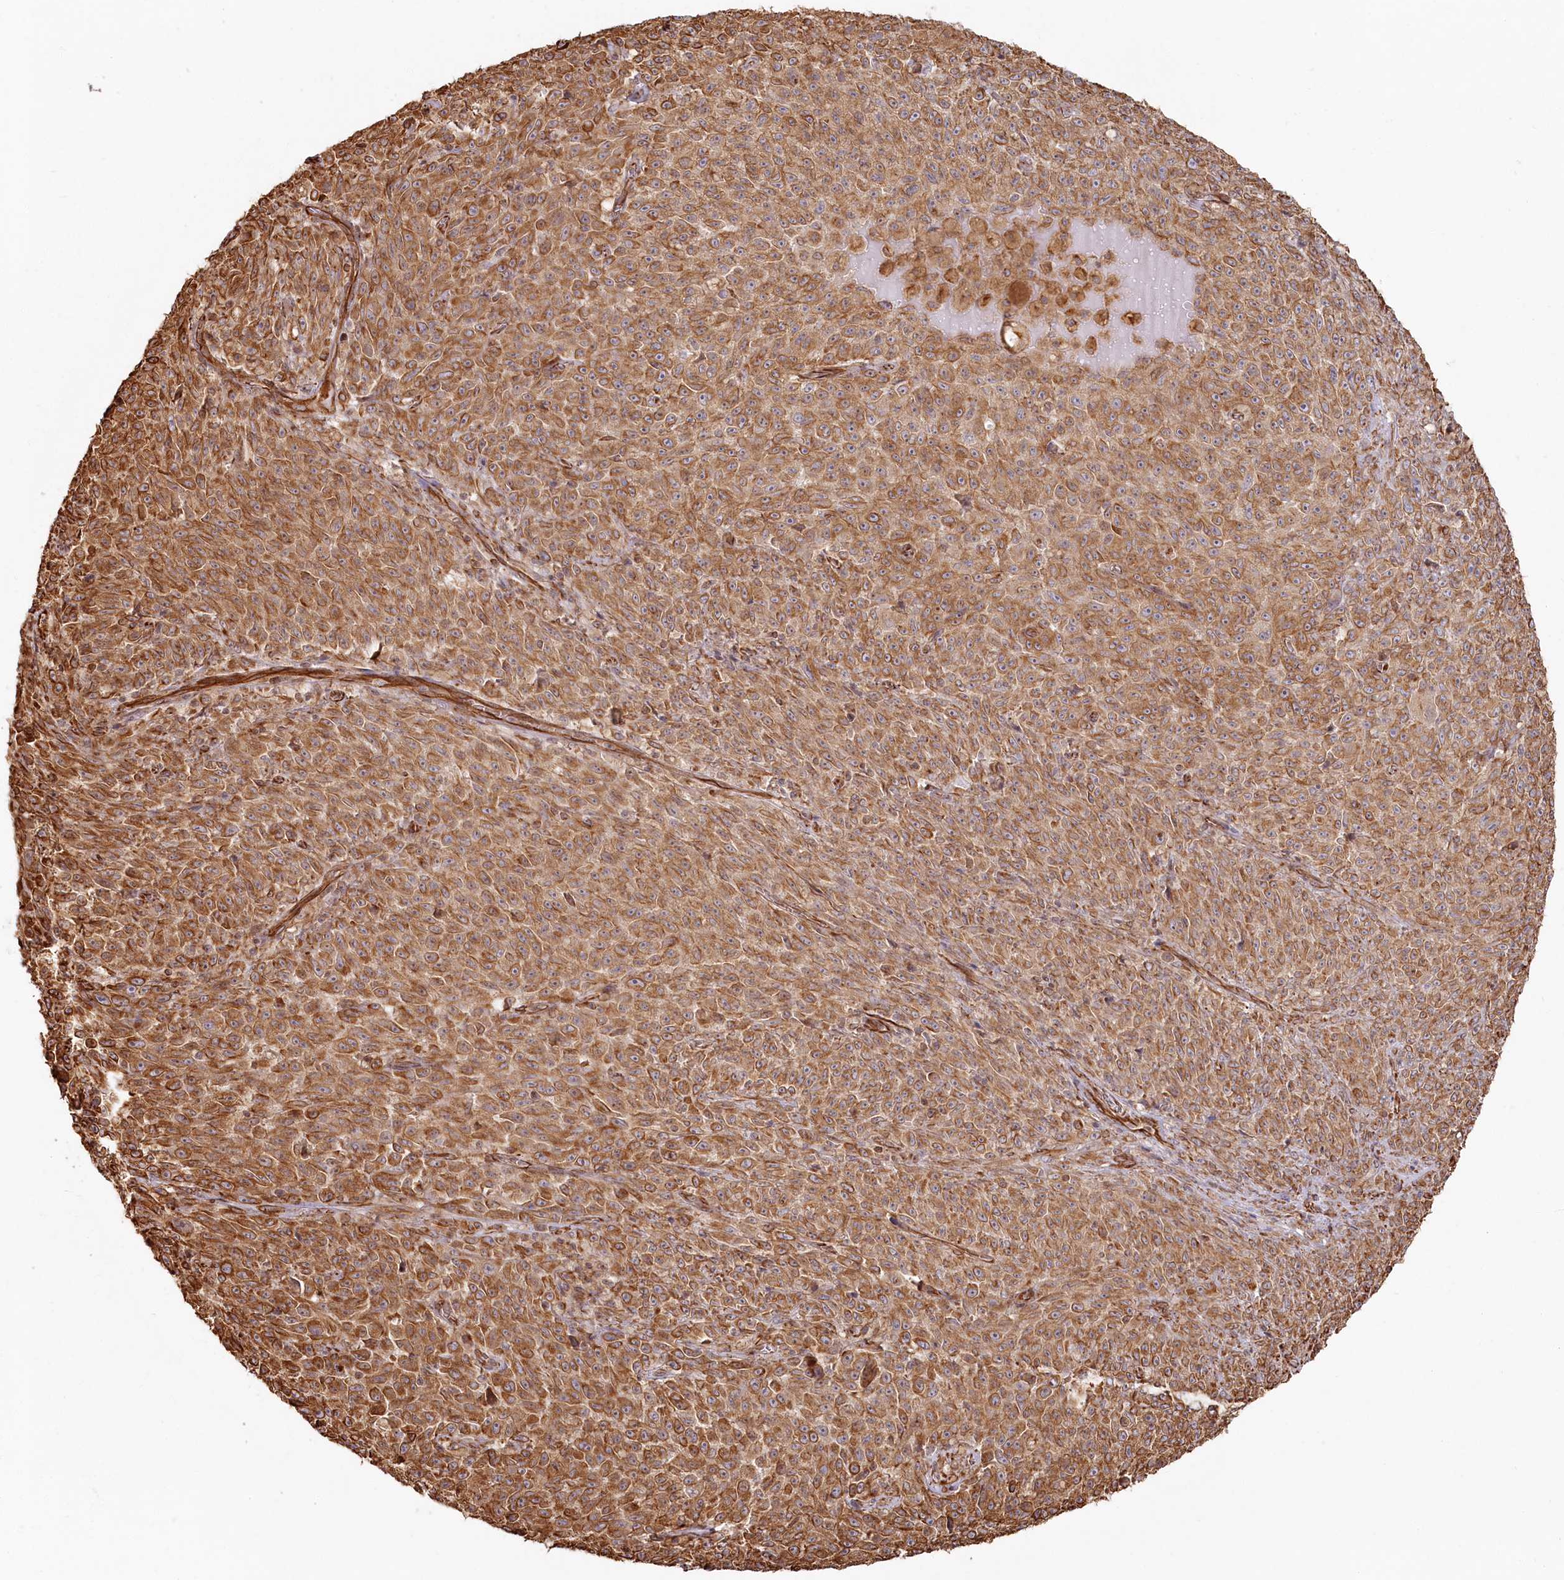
{"staining": {"intensity": "moderate", "quantity": ">75%", "location": "cytoplasmic/membranous"}, "tissue": "melanoma", "cell_type": "Tumor cells", "image_type": "cancer", "snomed": [{"axis": "morphology", "description": "Malignant melanoma, NOS"}, {"axis": "topography", "description": "Skin"}], "caption": "Melanoma tissue reveals moderate cytoplasmic/membranous staining in about >75% of tumor cells, visualized by immunohistochemistry.", "gene": "TTC1", "patient": {"sex": "female", "age": 82}}